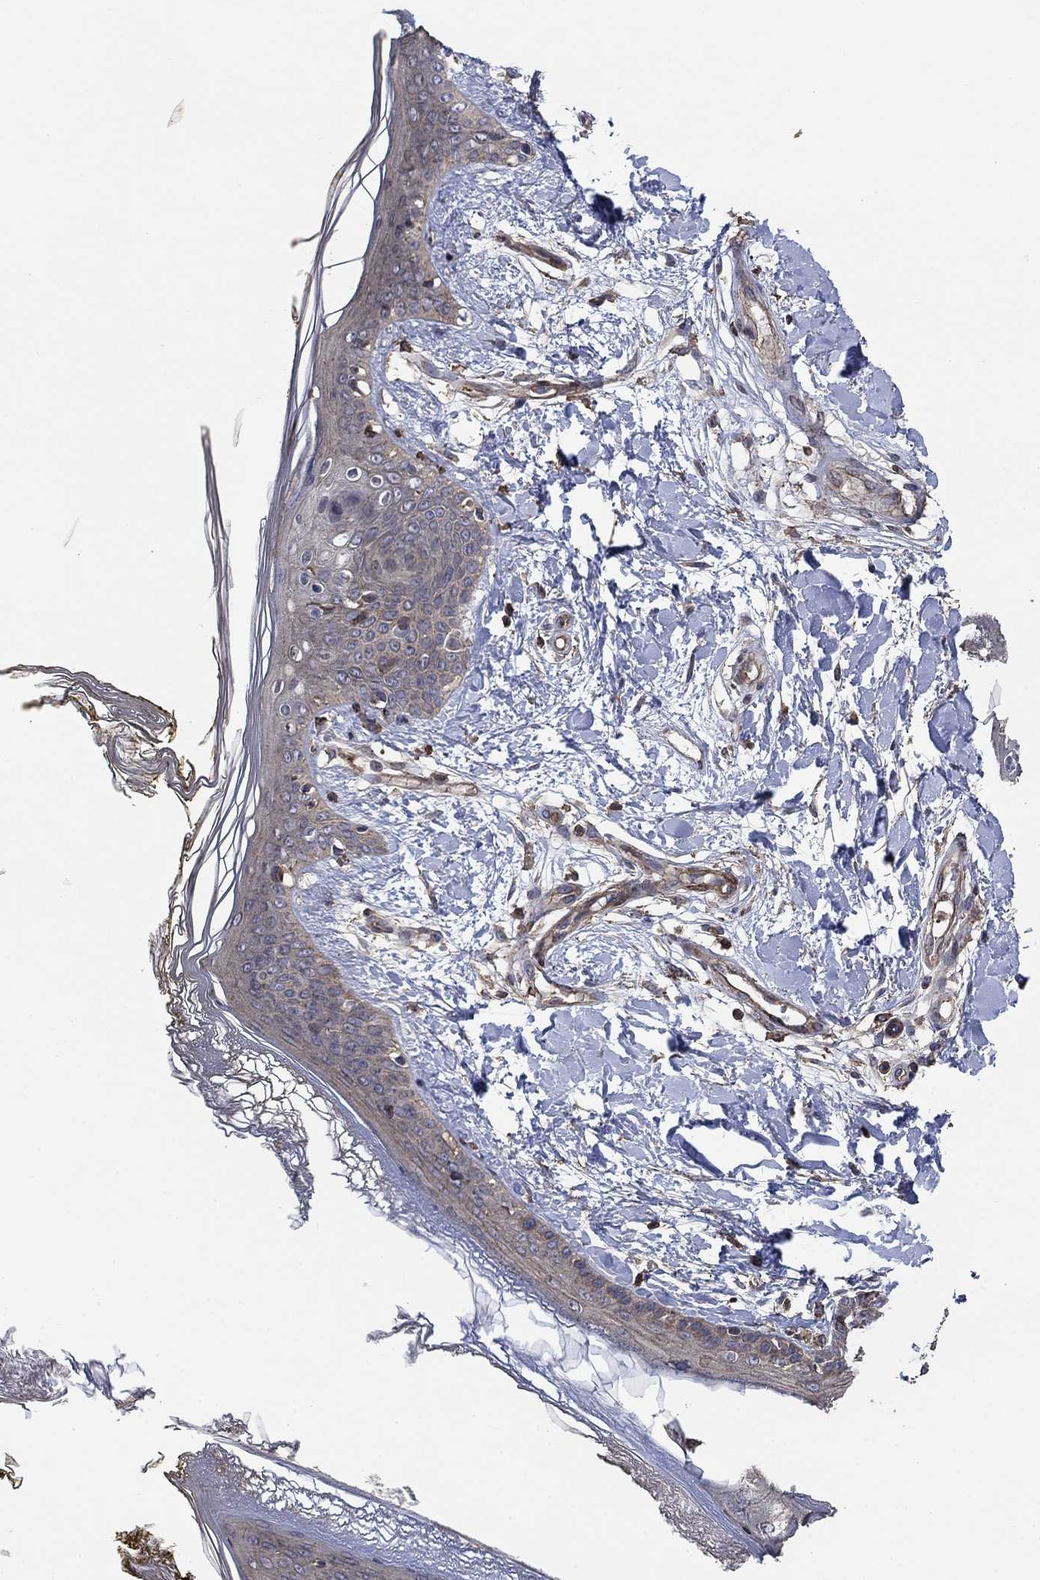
{"staining": {"intensity": "negative", "quantity": "none", "location": "none"}, "tissue": "skin", "cell_type": "Fibroblasts", "image_type": "normal", "snomed": [{"axis": "morphology", "description": "Normal tissue, NOS"}, {"axis": "topography", "description": "Skin"}], "caption": "DAB (3,3'-diaminobenzidine) immunohistochemical staining of unremarkable human skin reveals no significant expression in fibroblasts.", "gene": "PDE3A", "patient": {"sex": "female", "age": 34}}